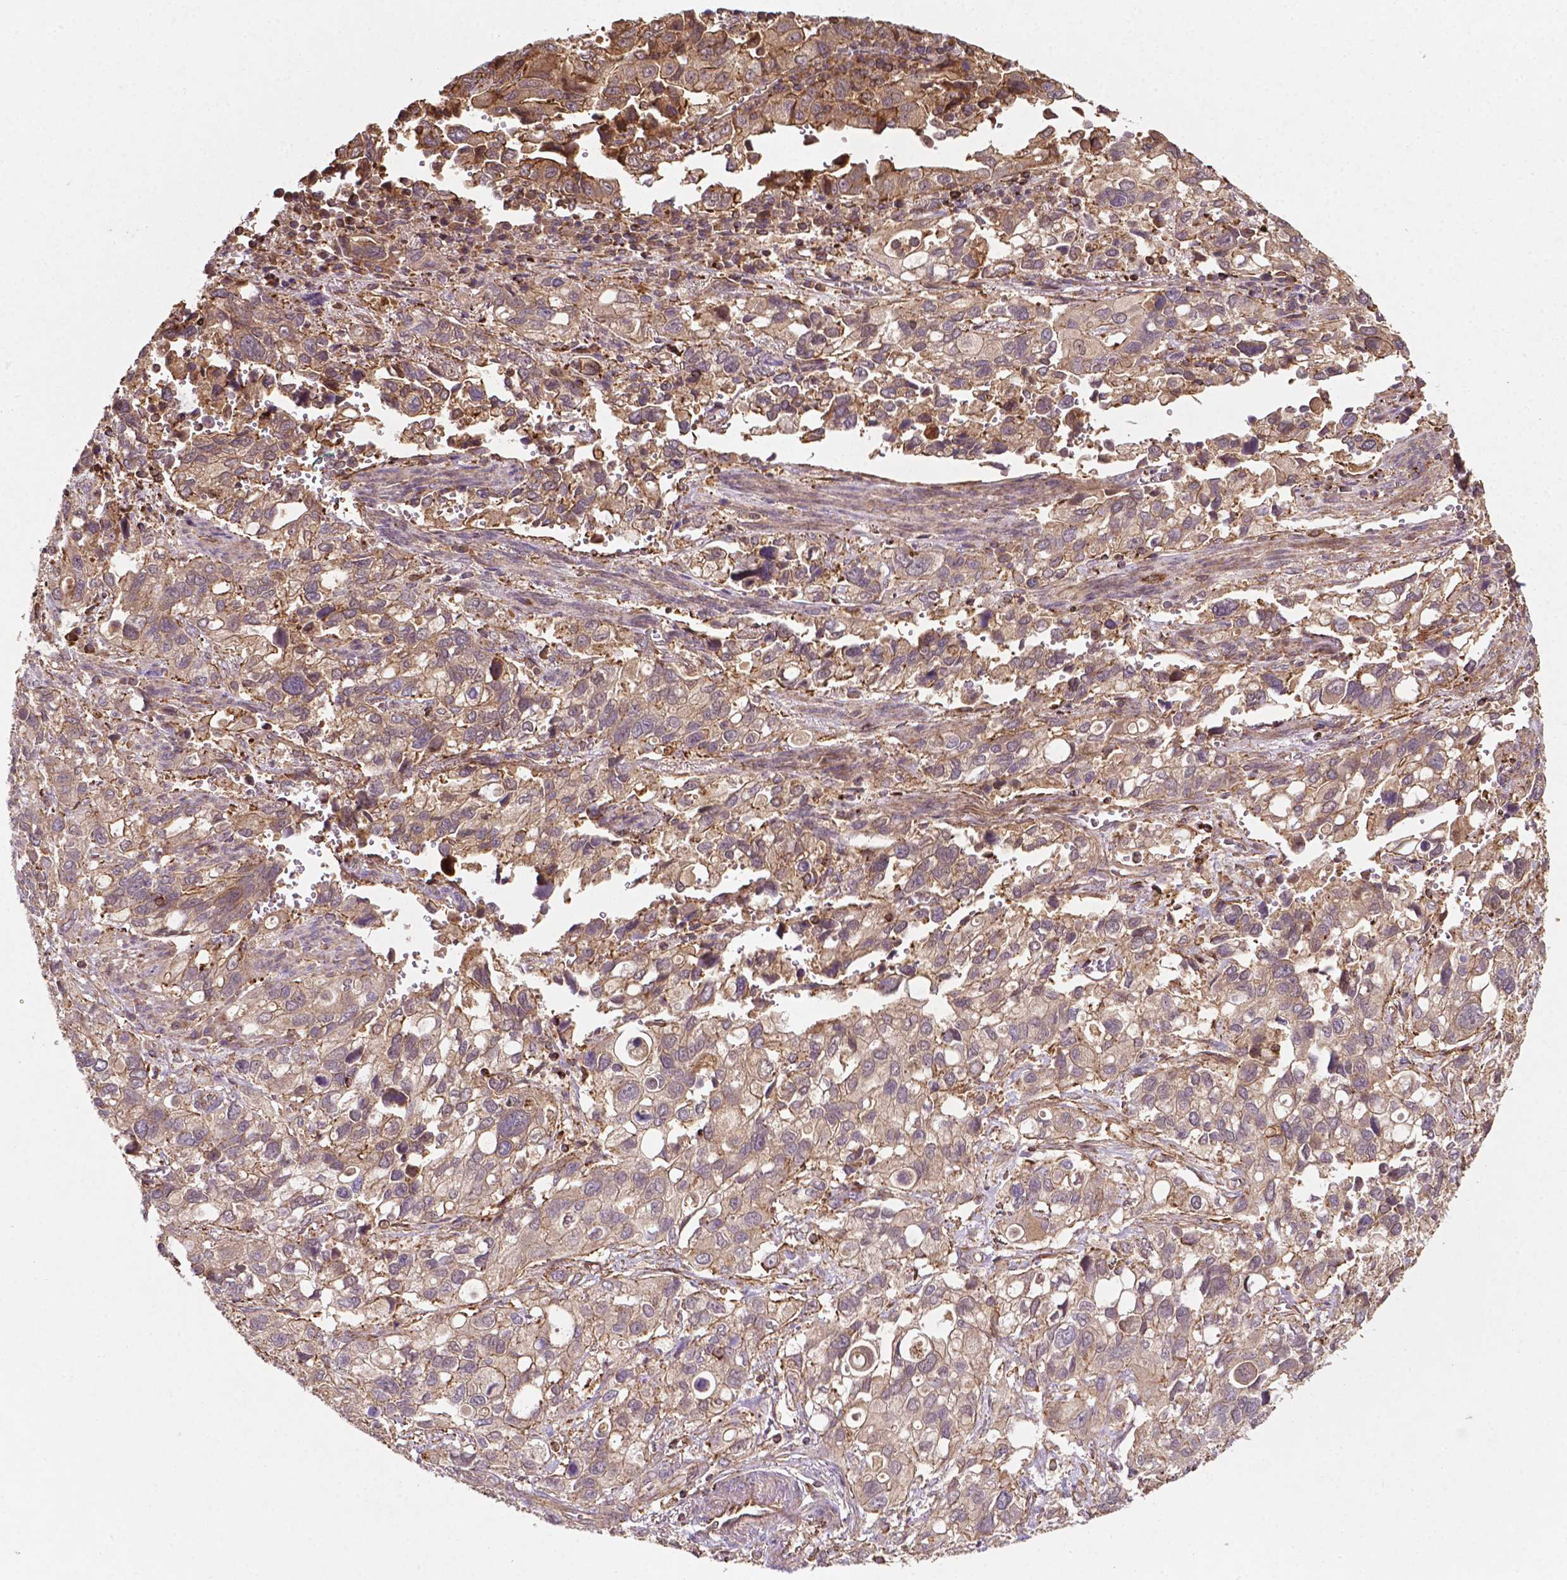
{"staining": {"intensity": "weak", "quantity": ">75%", "location": "cytoplasmic/membranous"}, "tissue": "stomach cancer", "cell_type": "Tumor cells", "image_type": "cancer", "snomed": [{"axis": "morphology", "description": "Adenocarcinoma, NOS"}, {"axis": "topography", "description": "Stomach, upper"}], "caption": "Protein analysis of adenocarcinoma (stomach) tissue displays weak cytoplasmic/membranous staining in approximately >75% of tumor cells.", "gene": "ZMYND19", "patient": {"sex": "female", "age": 81}}